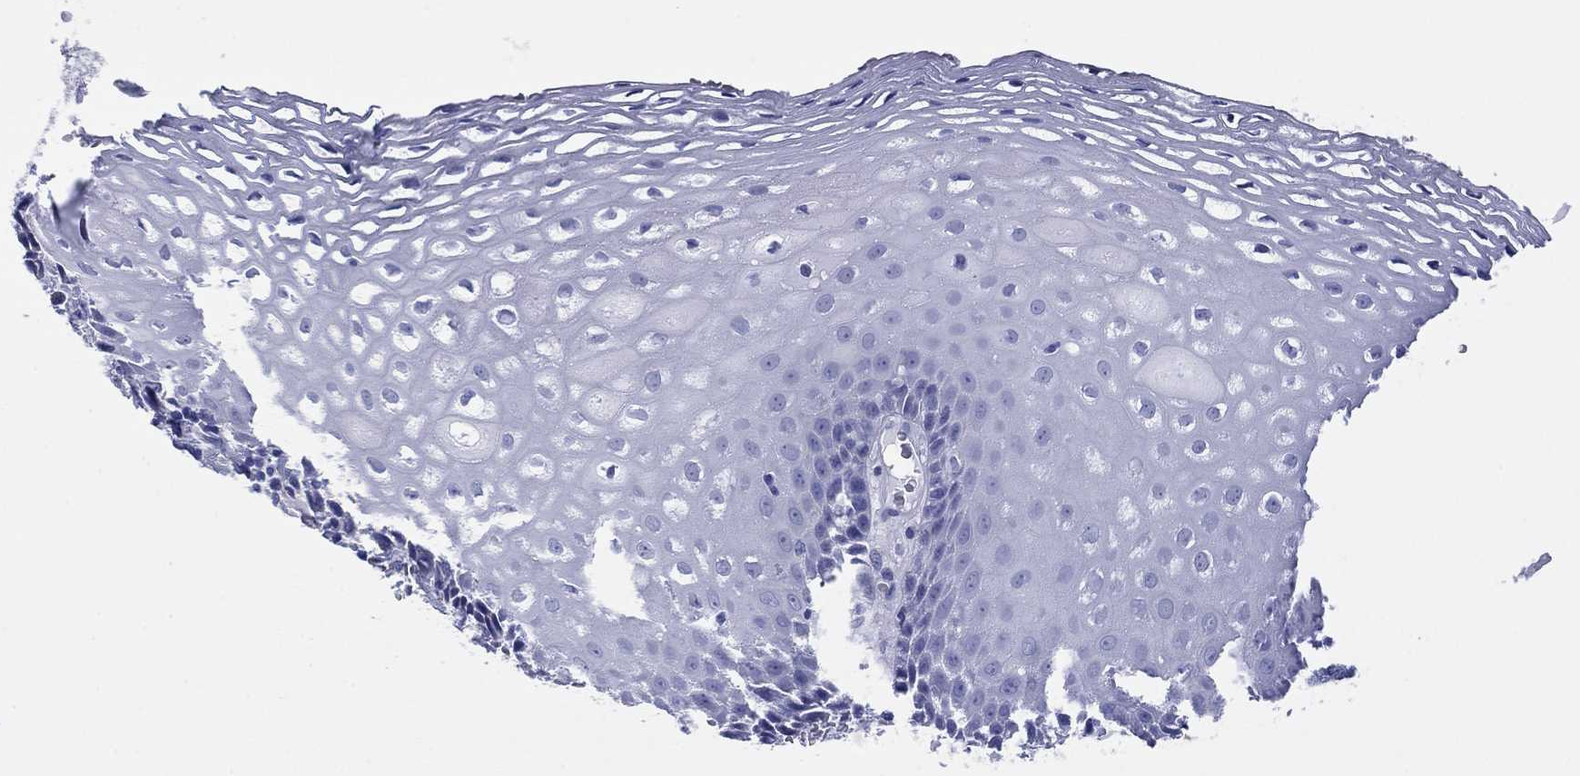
{"staining": {"intensity": "negative", "quantity": "none", "location": "none"}, "tissue": "esophagus", "cell_type": "Squamous epithelial cells", "image_type": "normal", "snomed": [{"axis": "morphology", "description": "Normal tissue, NOS"}, {"axis": "topography", "description": "Esophagus"}], "caption": "An immunohistochemistry (IHC) micrograph of normal esophagus is shown. There is no staining in squamous epithelial cells of esophagus.", "gene": "ATP1B1", "patient": {"sex": "male", "age": 76}}